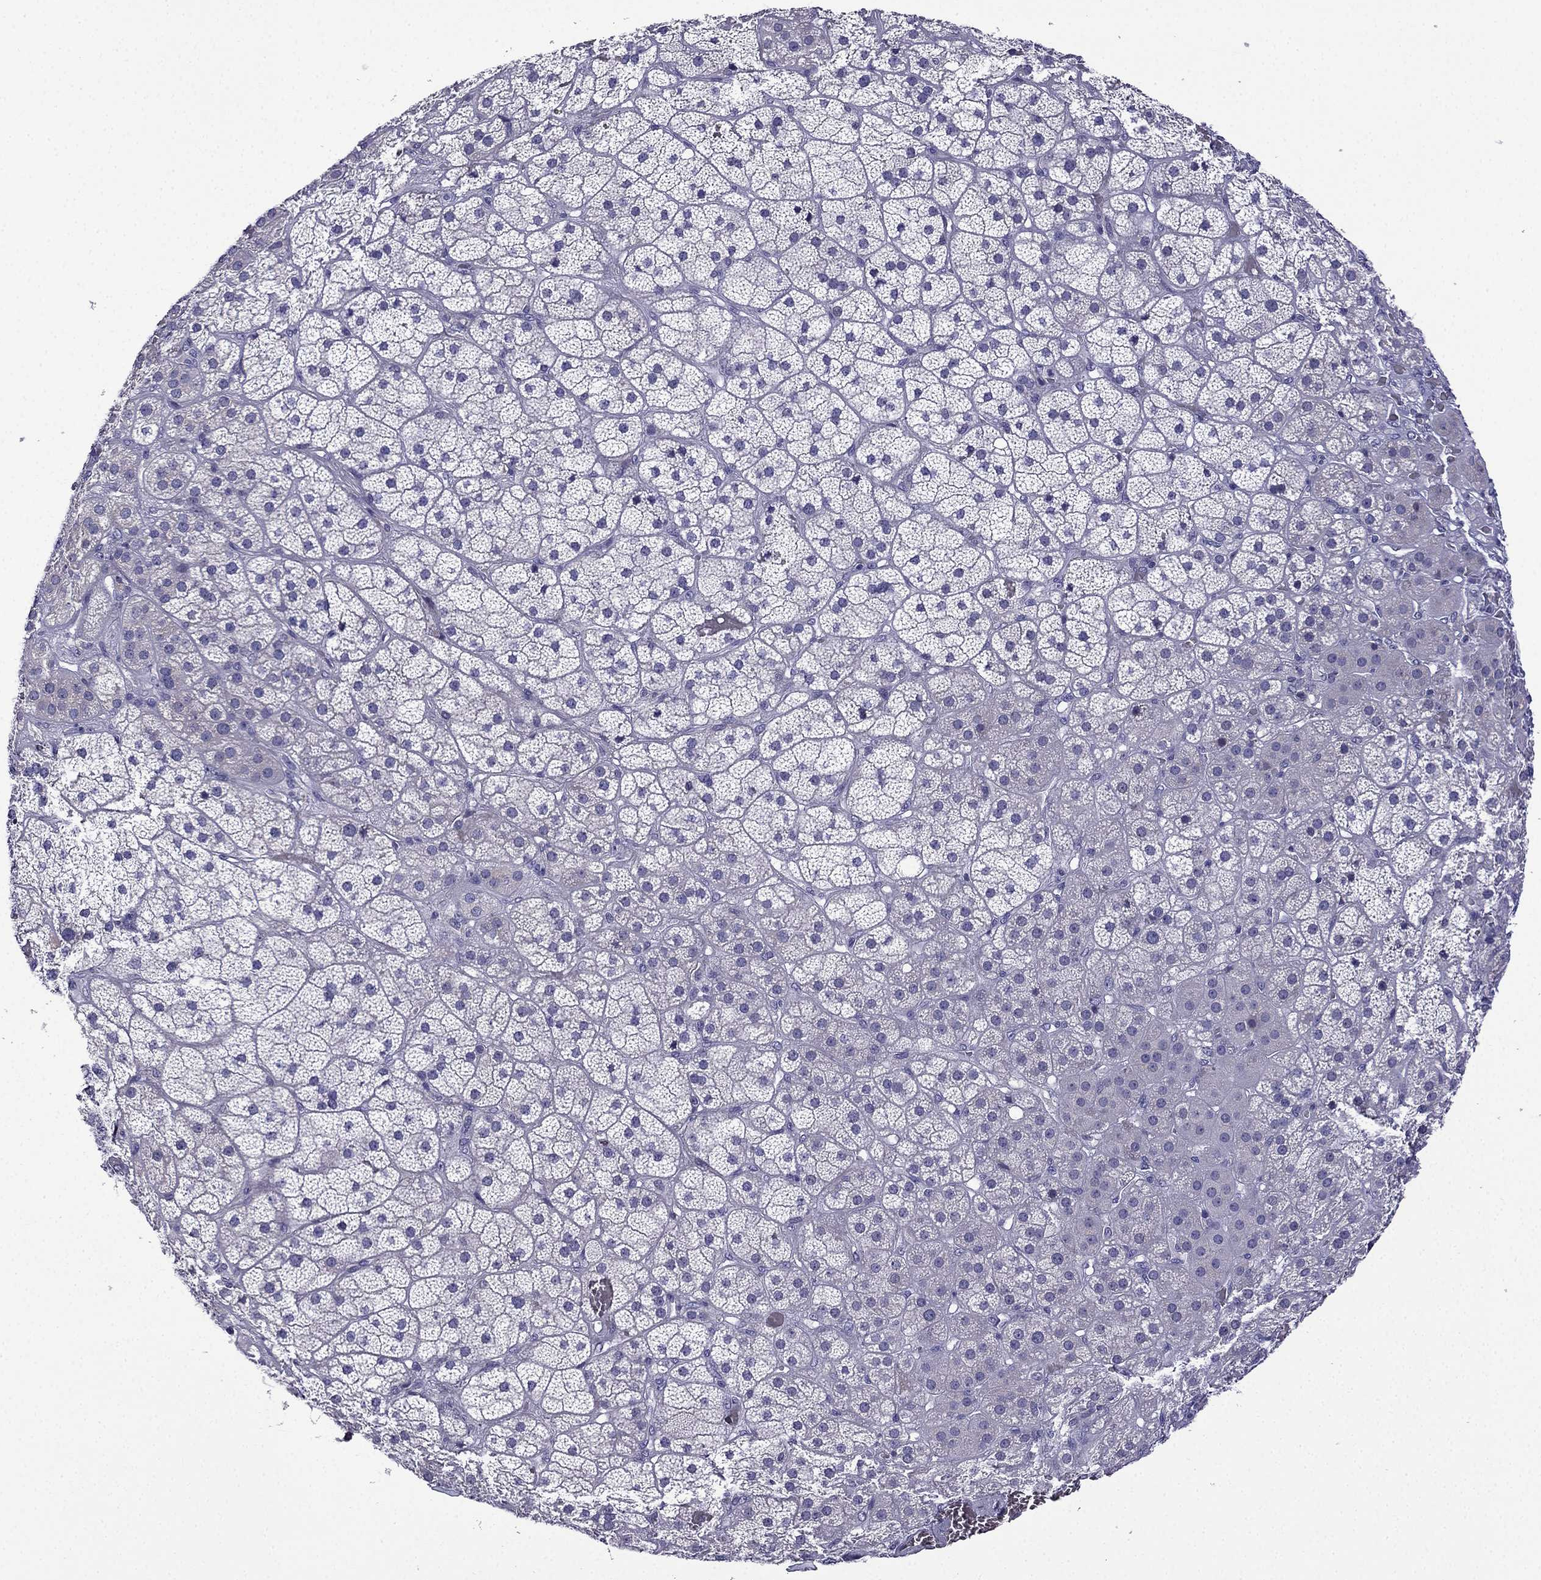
{"staining": {"intensity": "negative", "quantity": "none", "location": "none"}, "tissue": "adrenal gland", "cell_type": "Glandular cells", "image_type": "normal", "snomed": [{"axis": "morphology", "description": "Normal tissue, NOS"}, {"axis": "topography", "description": "Adrenal gland"}], "caption": "Immunohistochemical staining of unremarkable adrenal gland reveals no significant expression in glandular cells.", "gene": "TSSK4", "patient": {"sex": "male", "age": 57}}